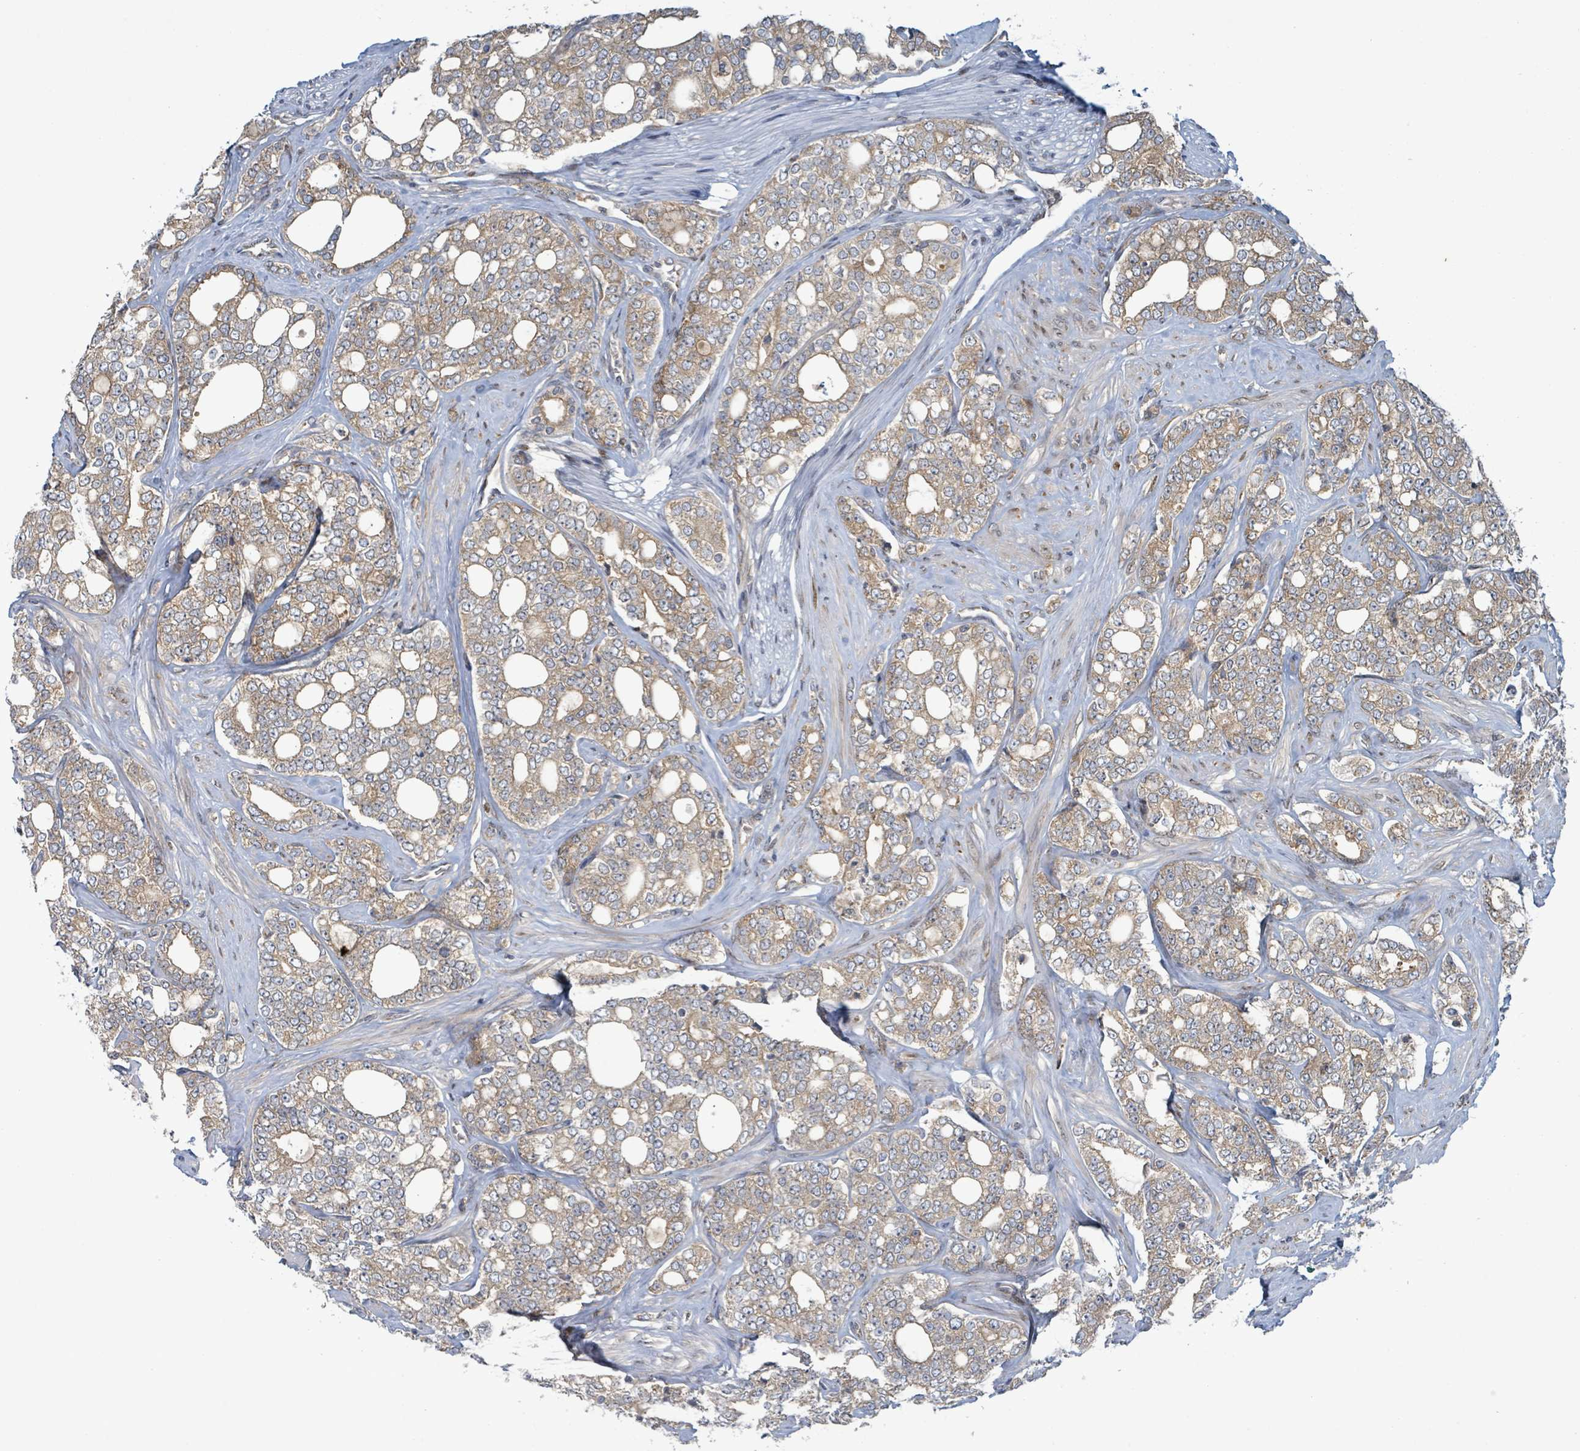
{"staining": {"intensity": "weak", "quantity": ">75%", "location": "cytoplasmic/membranous"}, "tissue": "prostate cancer", "cell_type": "Tumor cells", "image_type": "cancer", "snomed": [{"axis": "morphology", "description": "Adenocarcinoma, High grade"}, {"axis": "topography", "description": "Prostate"}], "caption": "Immunohistochemistry (DAB) staining of high-grade adenocarcinoma (prostate) demonstrates weak cytoplasmic/membranous protein expression in about >75% of tumor cells.", "gene": "OR51E1", "patient": {"sex": "male", "age": 64}}